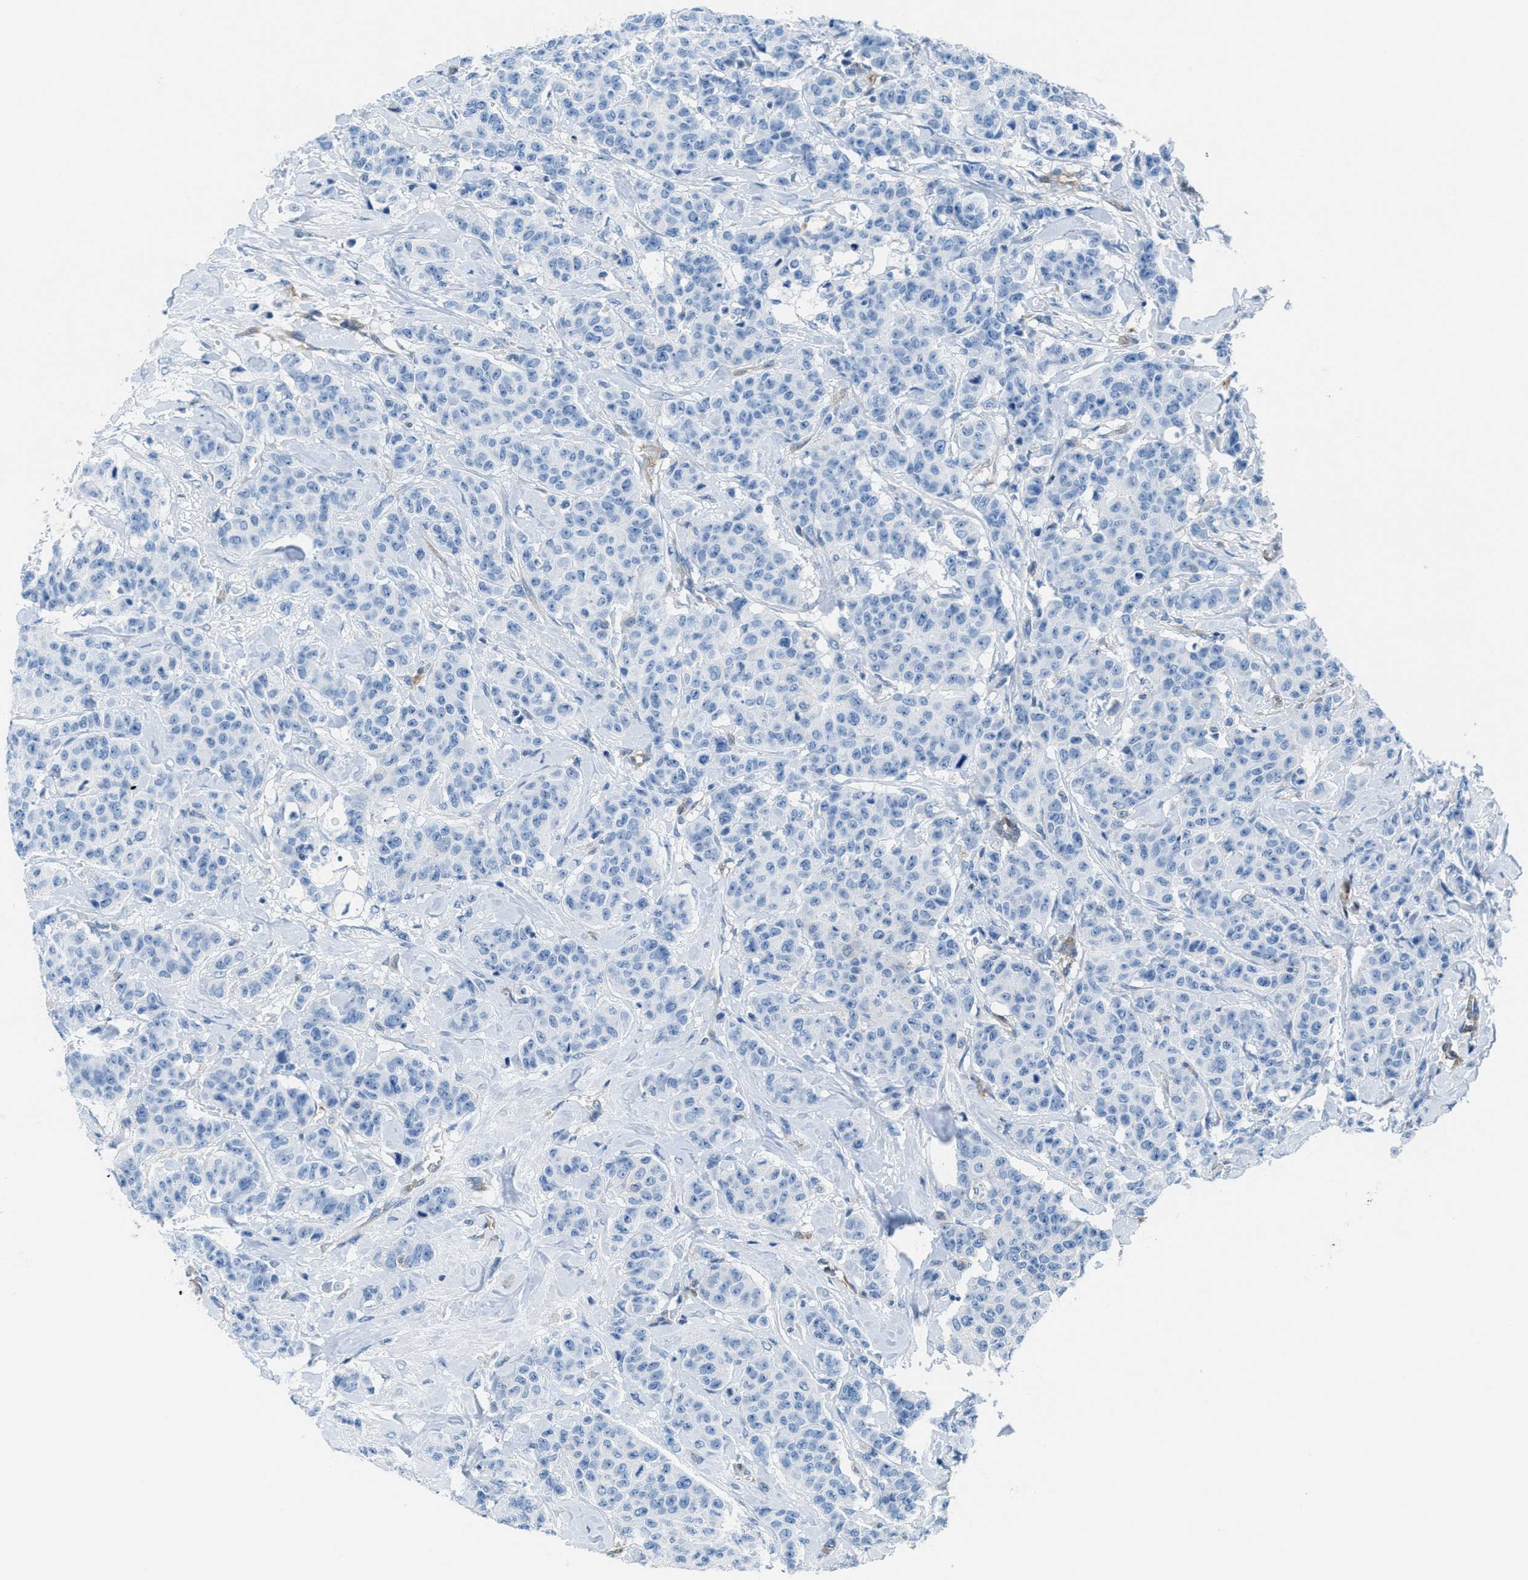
{"staining": {"intensity": "negative", "quantity": "none", "location": "none"}, "tissue": "breast cancer", "cell_type": "Tumor cells", "image_type": "cancer", "snomed": [{"axis": "morphology", "description": "Normal tissue, NOS"}, {"axis": "morphology", "description": "Duct carcinoma"}, {"axis": "topography", "description": "Breast"}], "caption": "High power microscopy micrograph of an IHC histopathology image of breast cancer, revealing no significant positivity in tumor cells. (DAB (3,3'-diaminobenzidine) immunohistochemistry, high magnification).", "gene": "MAPRE2", "patient": {"sex": "female", "age": 40}}